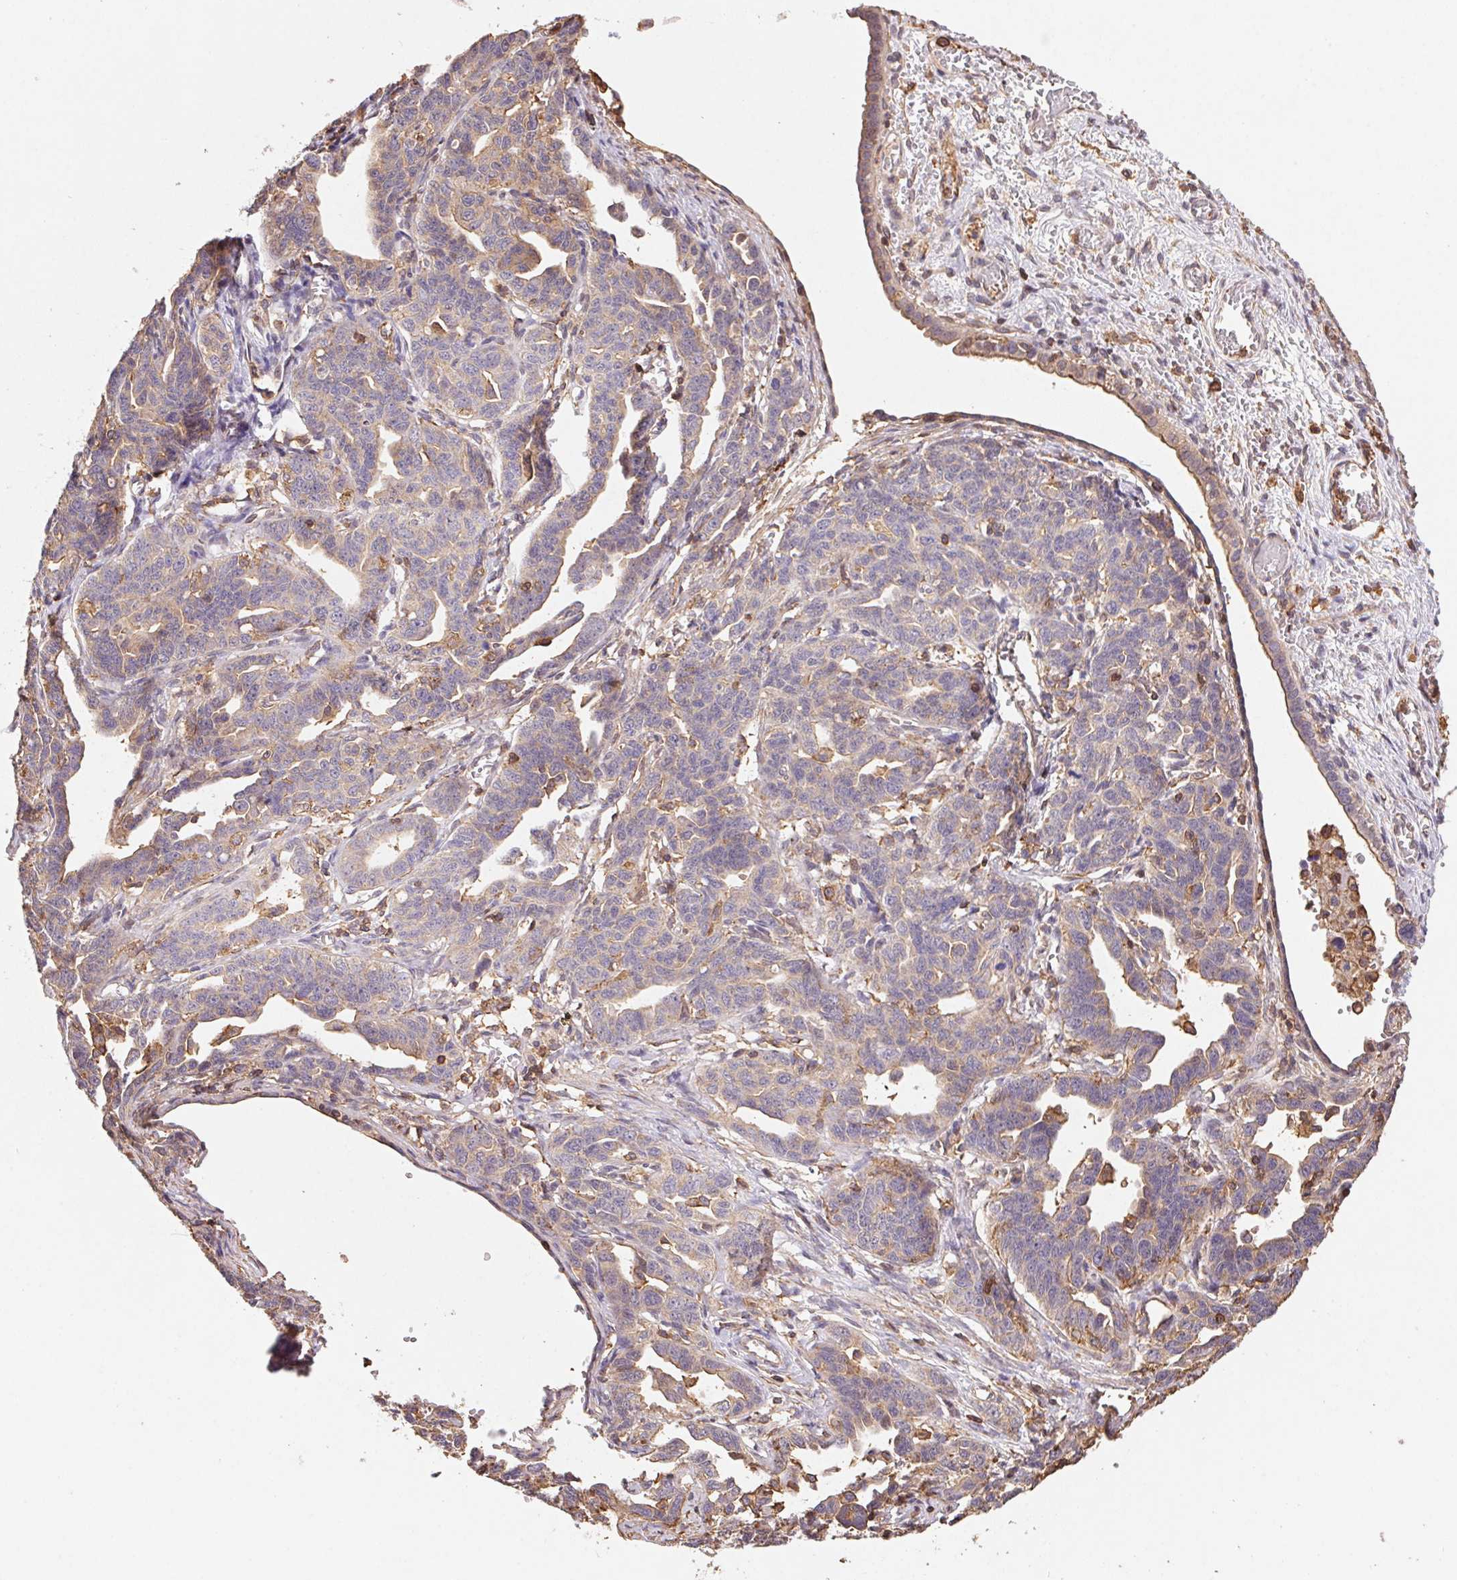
{"staining": {"intensity": "weak", "quantity": "<25%", "location": "cytoplasmic/membranous"}, "tissue": "ovarian cancer", "cell_type": "Tumor cells", "image_type": "cancer", "snomed": [{"axis": "morphology", "description": "Cystadenocarcinoma, serous, NOS"}, {"axis": "topography", "description": "Ovary"}], "caption": "Ovarian cancer (serous cystadenocarcinoma) was stained to show a protein in brown. There is no significant expression in tumor cells.", "gene": "ATG10", "patient": {"sex": "female", "age": 69}}